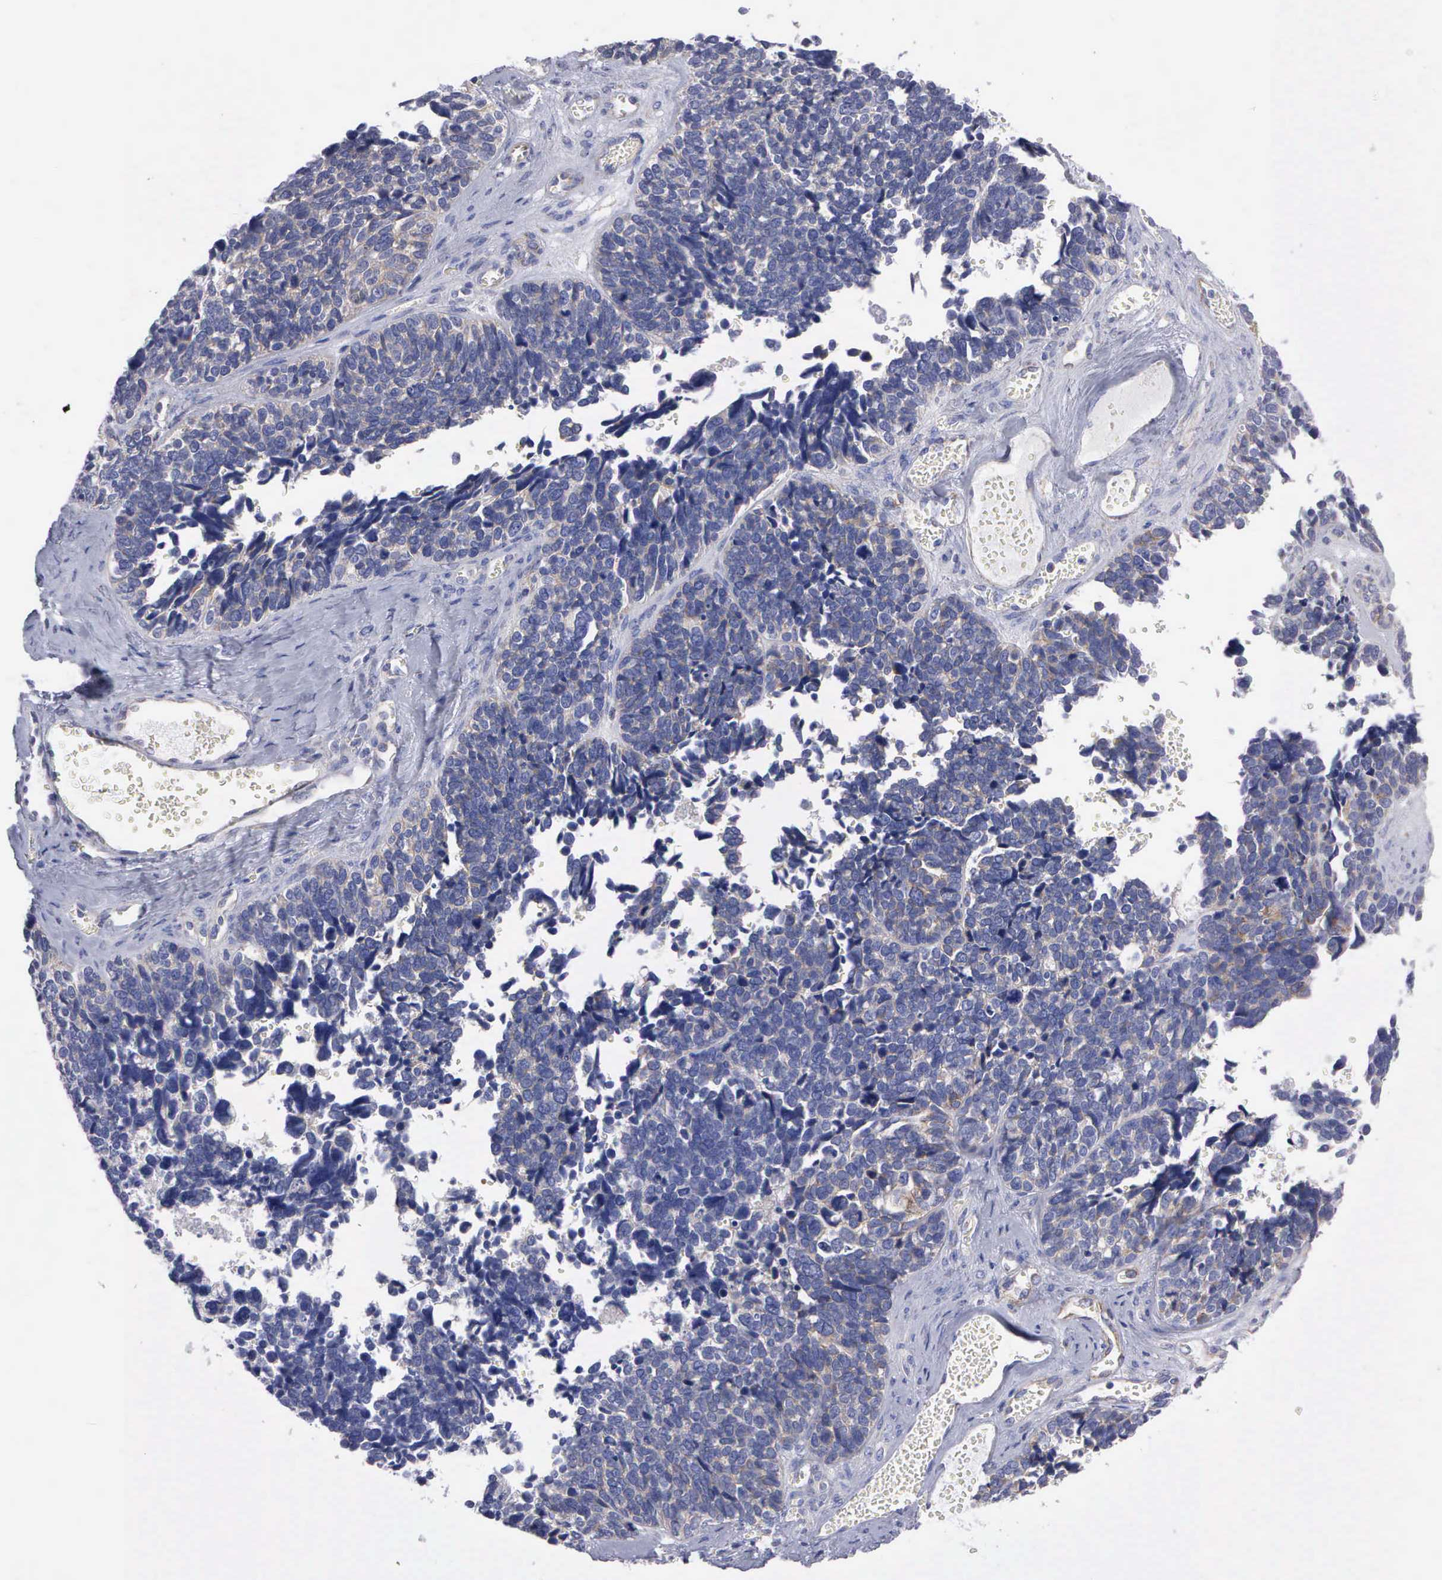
{"staining": {"intensity": "weak", "quantity": "25%-75%", "location": "cytoplasmic/membranous"}, "tissue": "ovarian cancer", "cell_type": "Tumor cells", "image_type": "cancer", "snomed": [{"axis": "morphology", "description": "Cystadenocarcinoma, serous, NOS"}, {"axis": "topography", "description": "Ovary"}], "caption": "The immunohistochemical stain highlights weak cytoplasmic/membranous positivity in tumor cells of ovarian serous cystadenocarcinoma tissue.", "gene": "APOOL", "patient": {"sex": "female", "age": 77}}